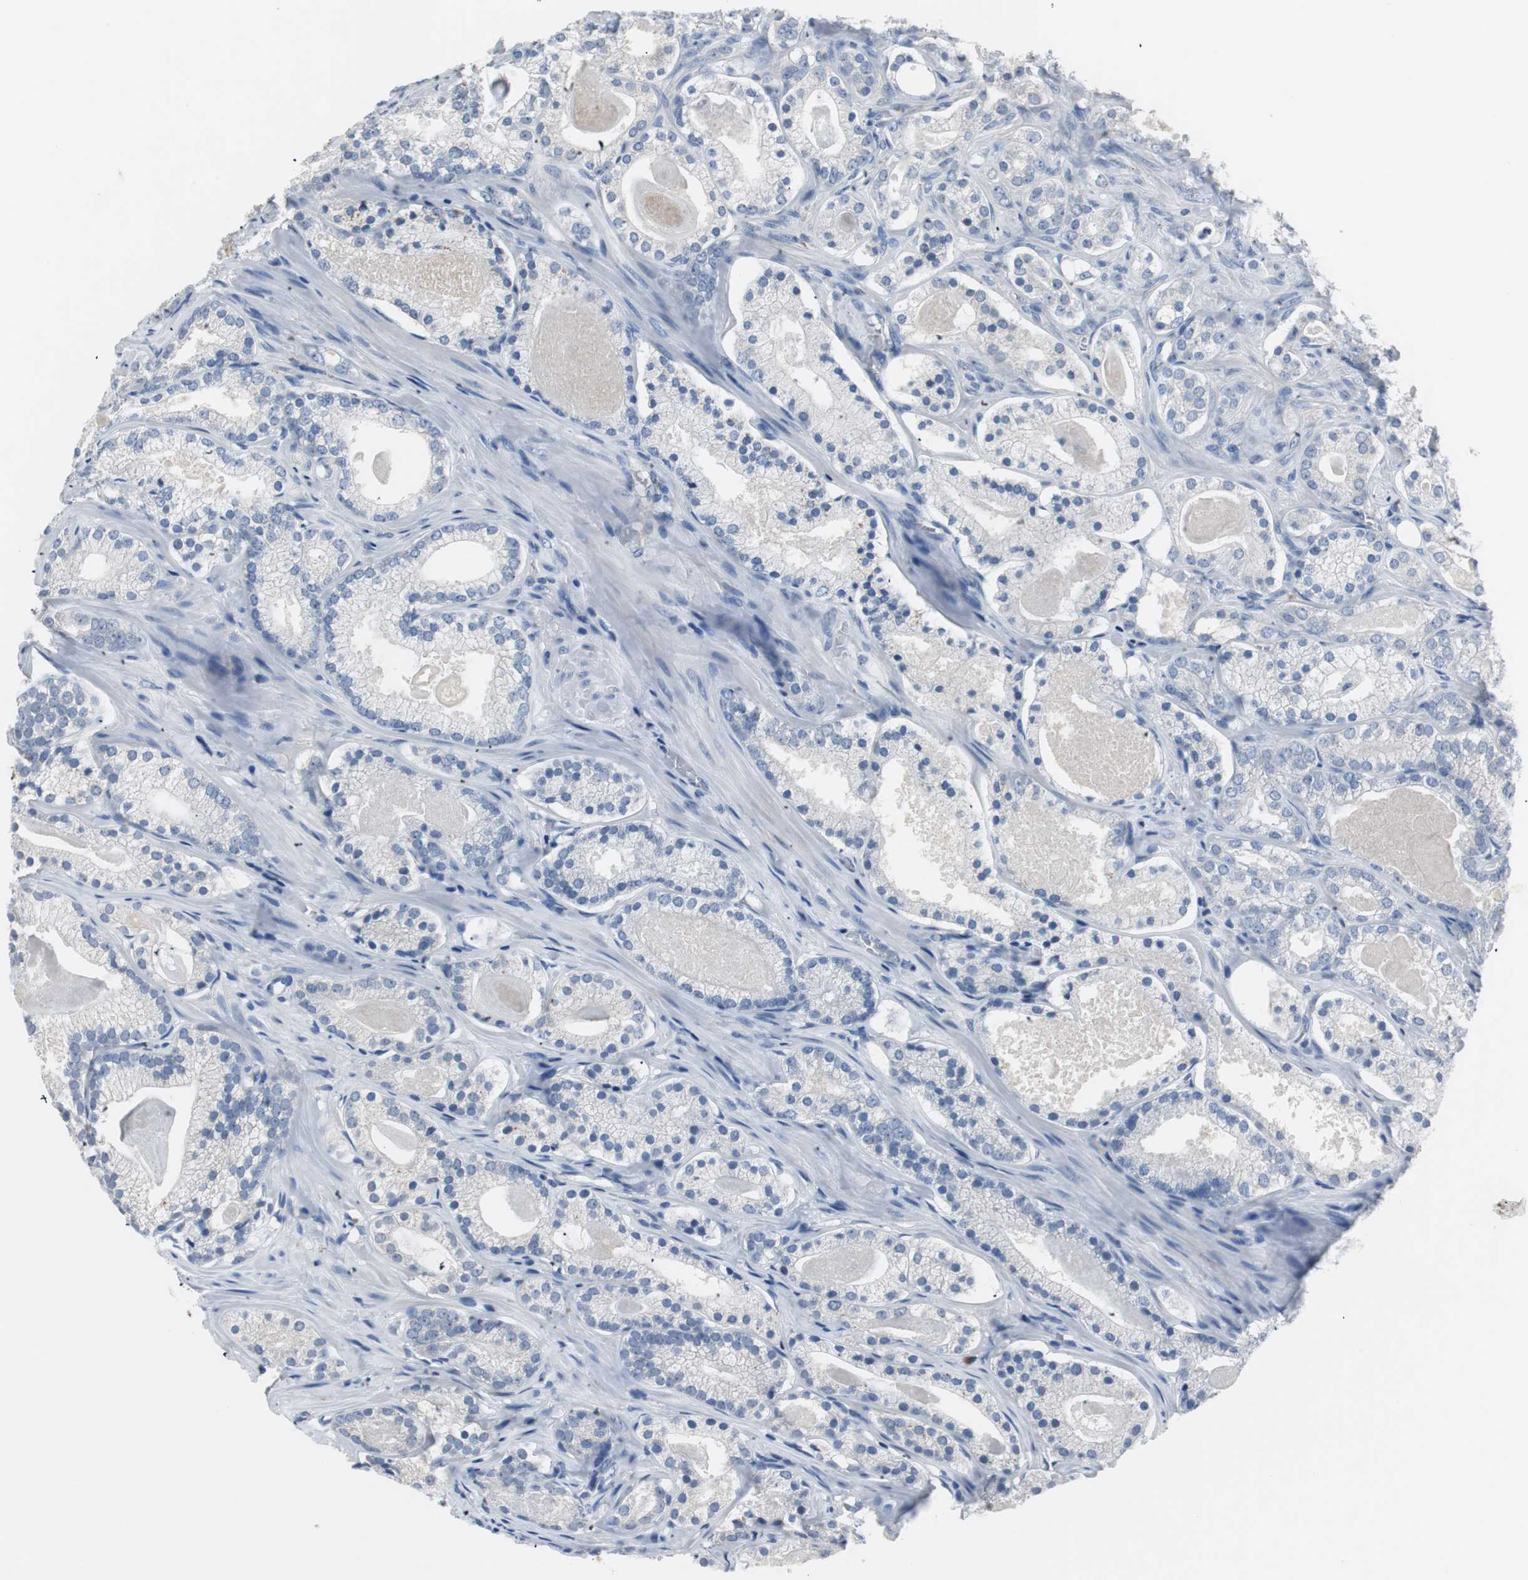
{"staining": {"intensity": "negative", "quantity": "none", "location": "none"}, "tissue": "prostate cancer", "cell_type": "Tumor cells", "image_type": "cancer", "snomed": [{"axis": "morphology", "description": "Adenocarcinoma, Low grade"}, {"axis": "topography", "description": "Prostate"}], "caption": "Tumor cells are negative for protein expression in human prostate cancer.", "gene": "LRP2", "patient": {"sex": "male", "age": 59}}